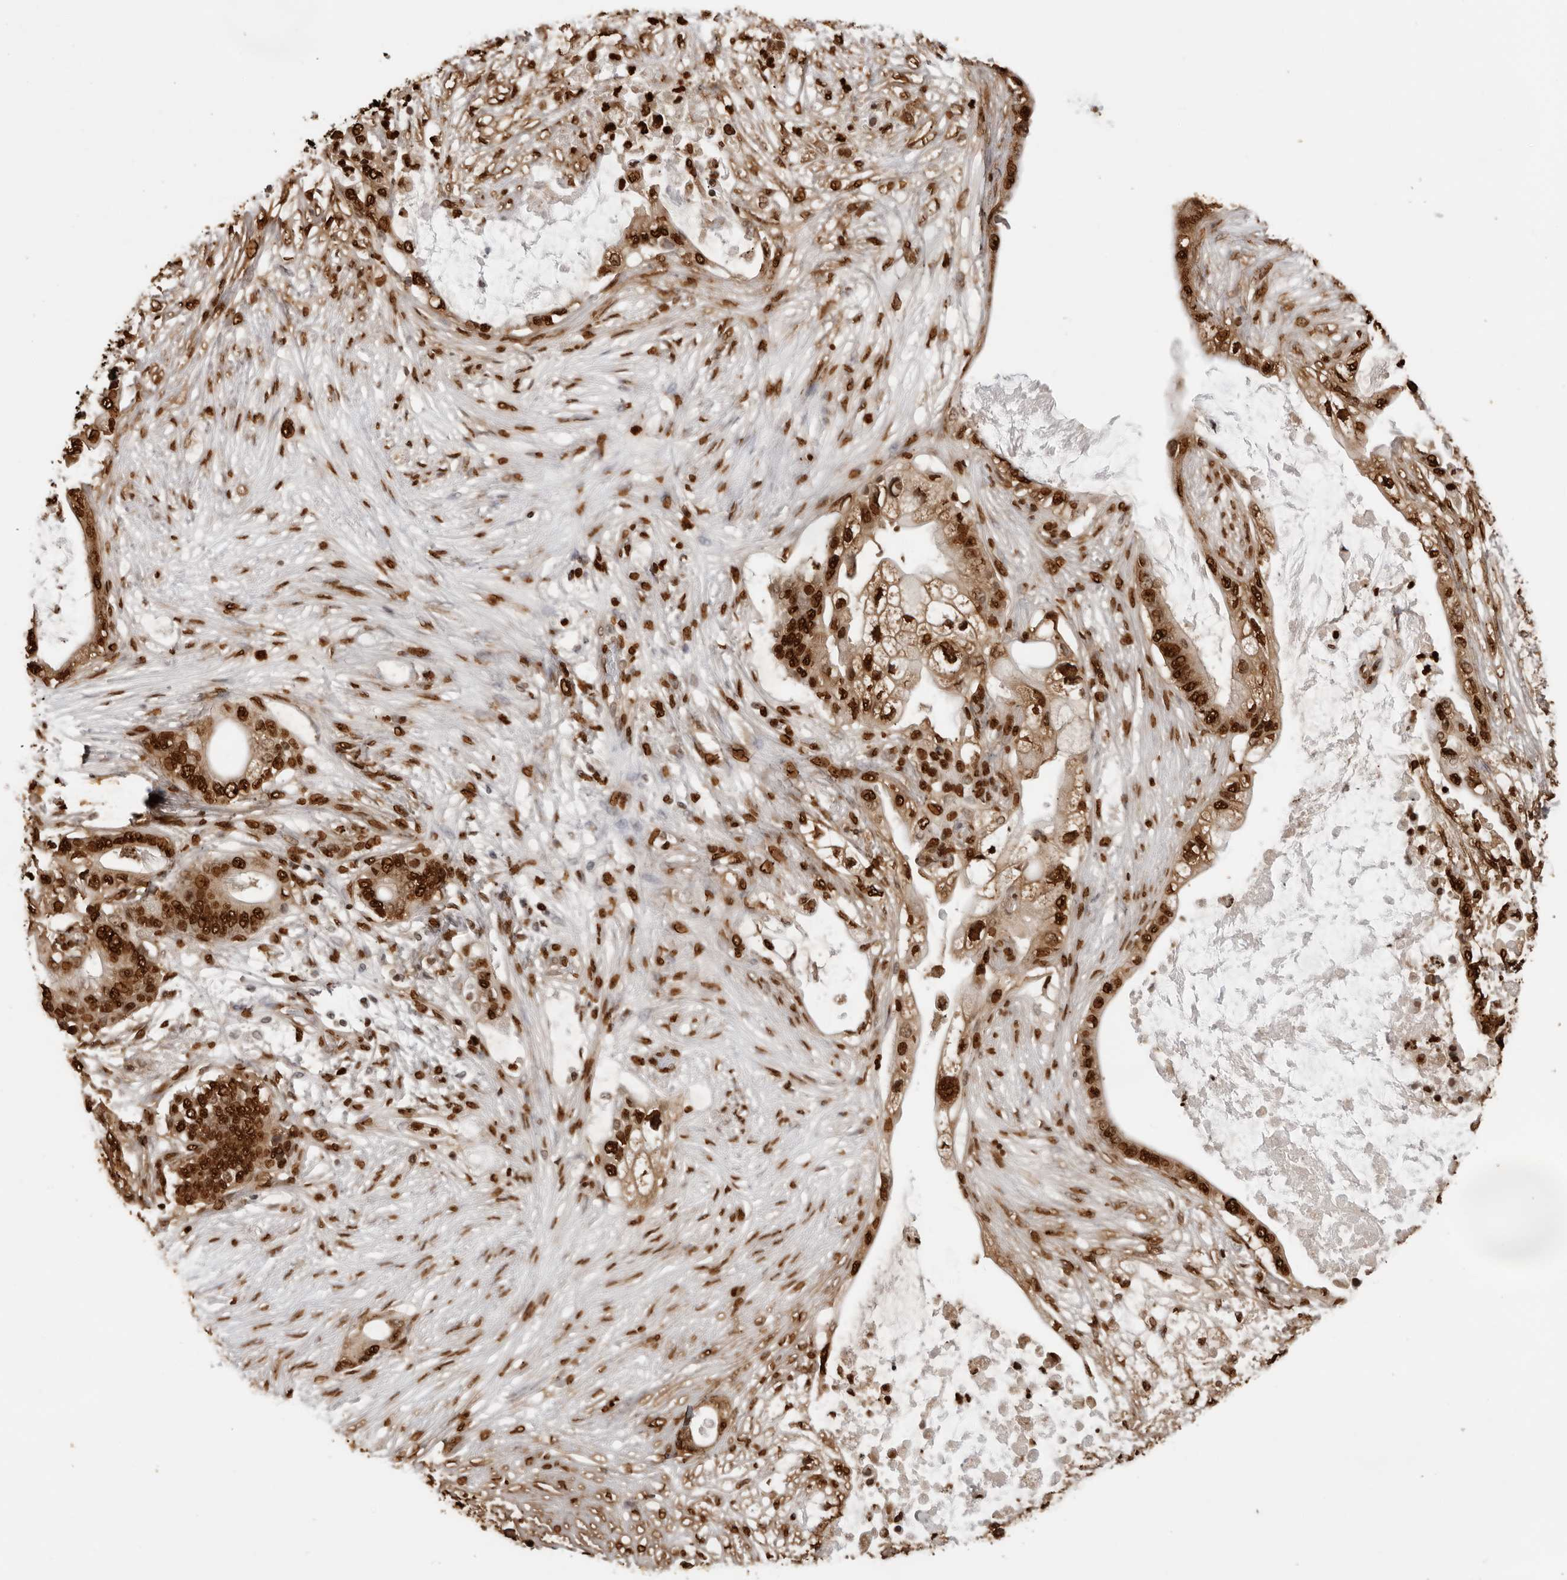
{"staining": {"intensity": "strong", "quantity": ">75%", "location": "nuclear"}, "tissue": "pancreatic cancer", "cell_type": "Tumor cells", "image_type": "cancer", "snomed": [{"axis": "morphology", "description": "Adenocarcinoma, NOS"}, {"axis": "topography", "description": "Pancreas"}], "caption": "The image exhibits a brown stain indicating the presence of a protein in the nuclear of tumor cells in pancreatic adenocarcinoma. Nuclei are stained in blue.", "gene": "ZFP91", "patient": {"sex": "male", "age": 53}}